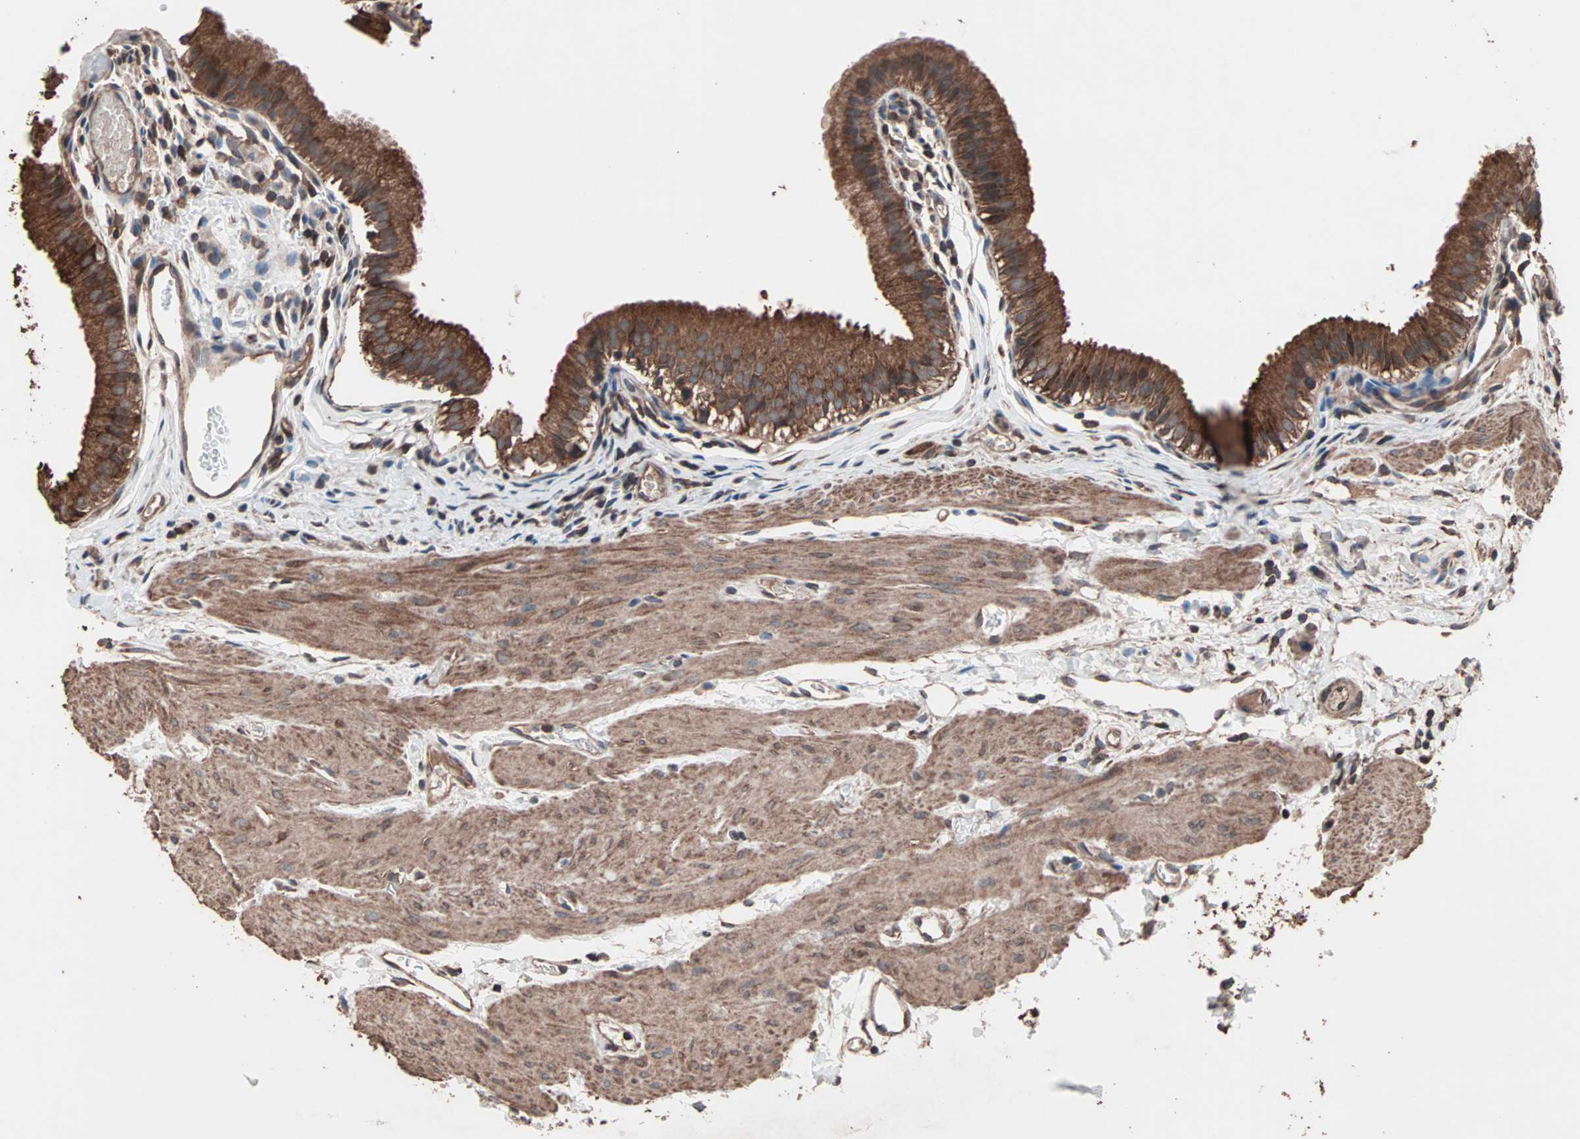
{"staining": {"intensity": "strong", "quantity": ">75%", "location": "cytoplasmic/membranous"}, "tissue": "gallbladder", "cell_type": "Glandular cells", "image_type": "normal", "snomed": [{"axis": "morphology", "description": "Normal tissue, NOS"}, {"axis": "topography", "description": "Gallbladder"}], "caption": "Strong cytoplasmic/membranous staining is seen in approximately >75% of glandular cells in normal gallbladder.", "gene": "MRPL2", "patient": {"sex": "female", "age": 26}}